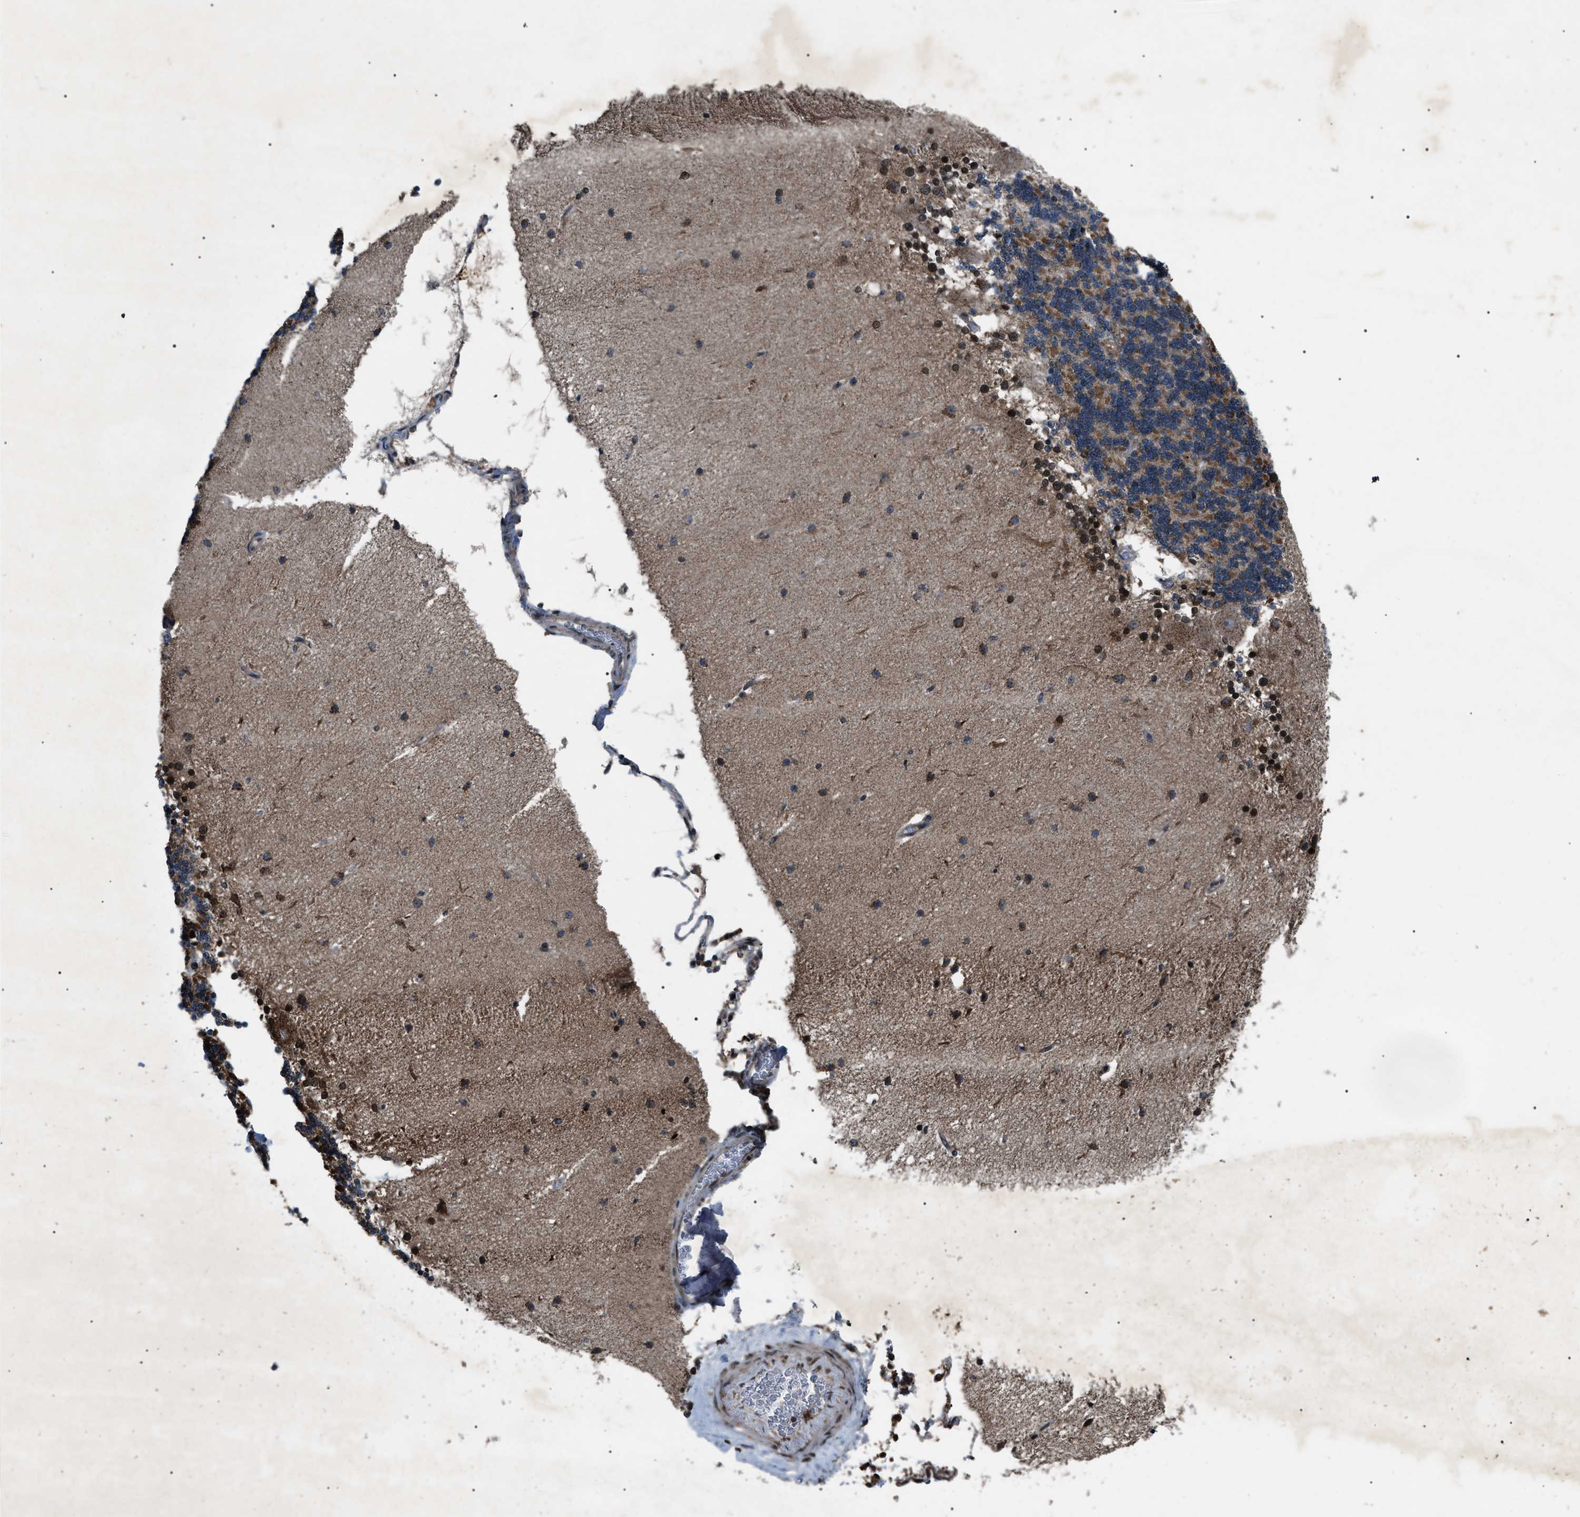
{"staining": {"intensity": "moderate", "quantity": "25%-75%", "location": "cytoplasmic/membranous"}, "tissue": "cerebellum", "cell_type": "Cells in granular layer", "image_type": "normal", "snomed": [{"axis": "morphology", "description": "Normal tissue, NOS"}, {"axis": "topography", "description": "Cerebellum"}], "caption": "Cells in granular layer reveal moderate cytoplasmic/membranous expression in approximately 25%-75% of cells in unremarkable cerebellum. (DAB = brown stain, brightfield microscopy at high magnification).", "gene": "ZFAND2A", "patient": {"sex": "female", "age": 54}}